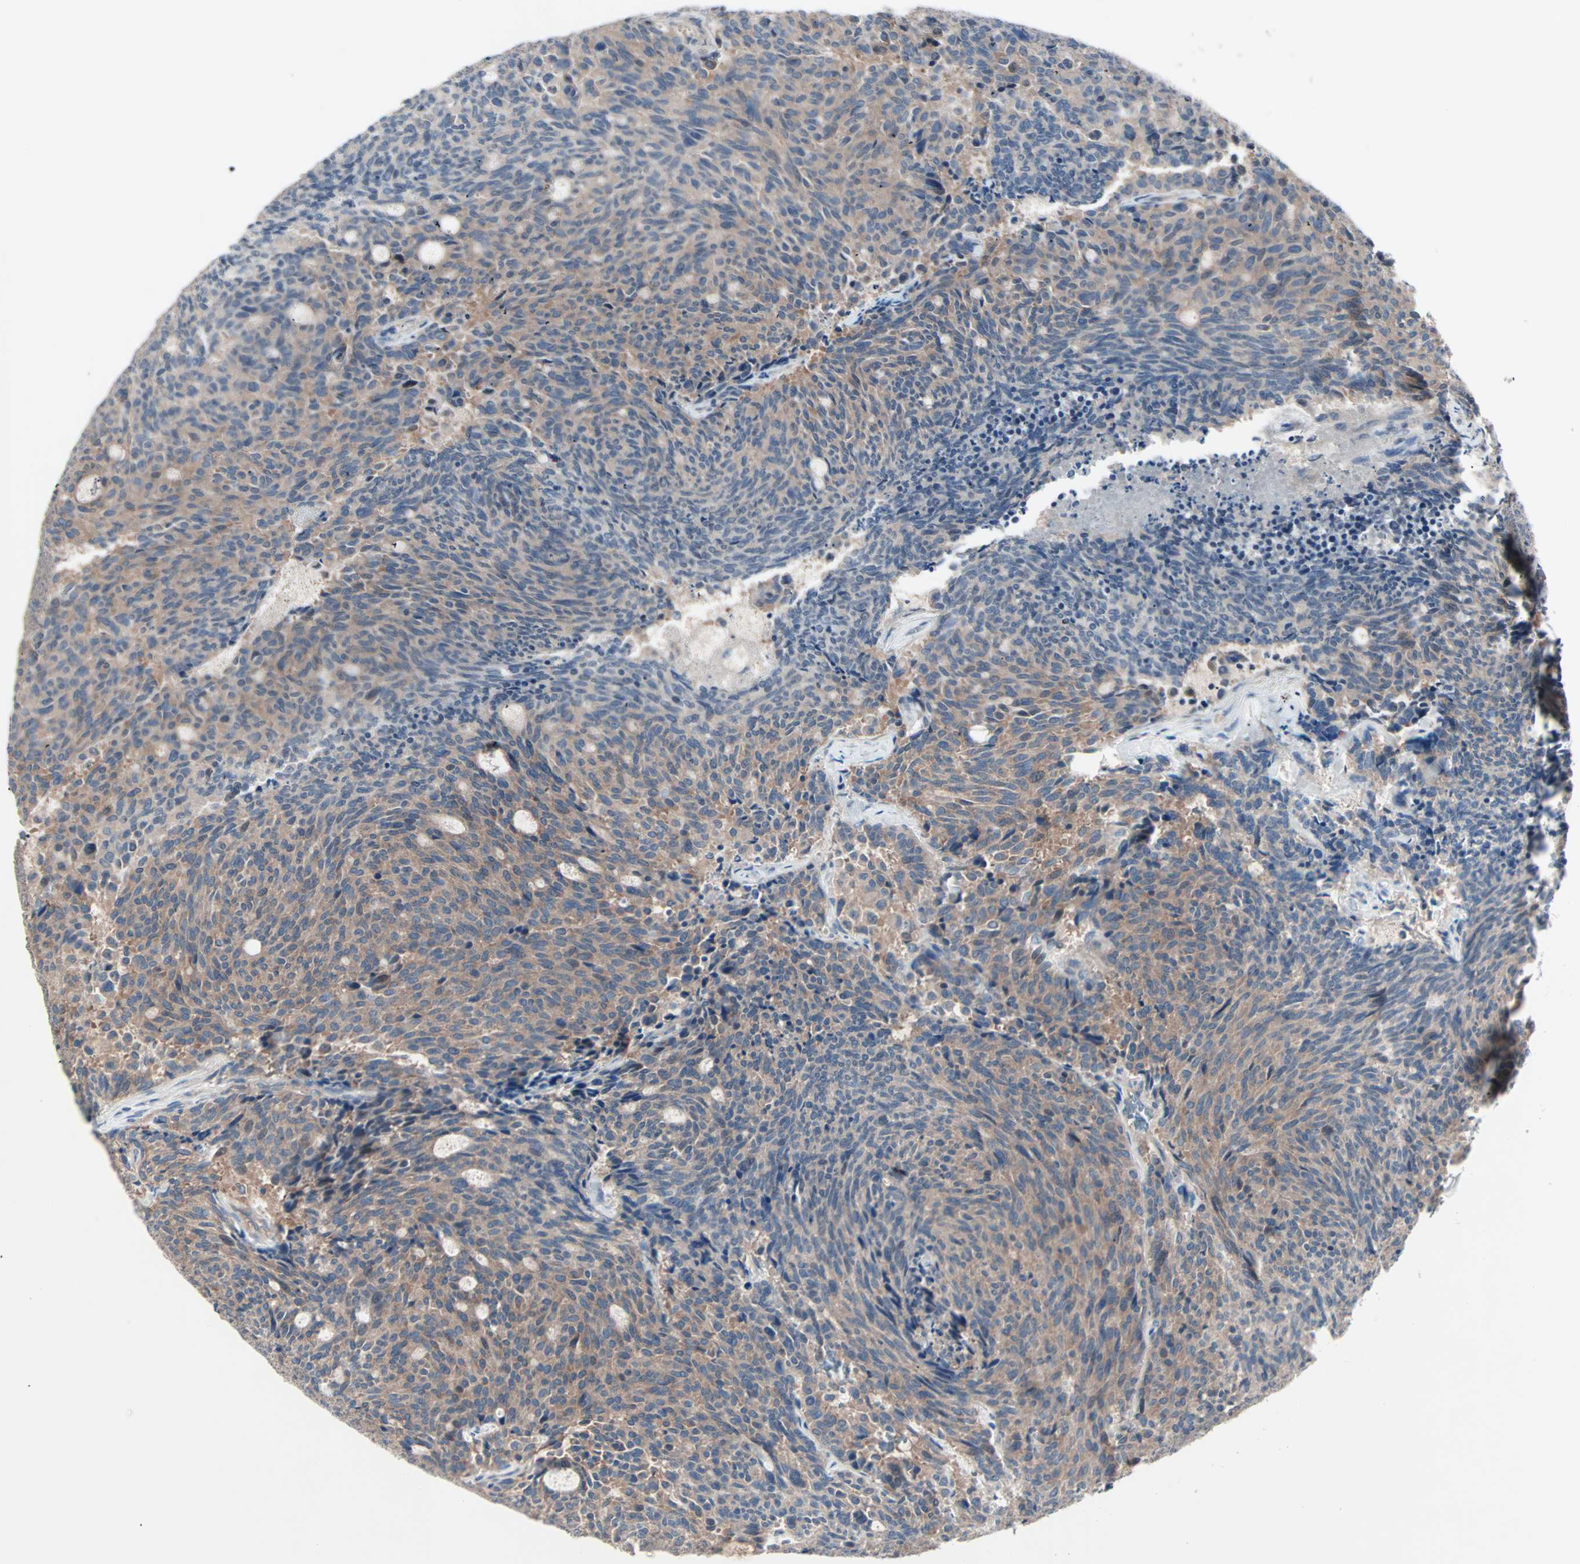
{"staining": {"intensity": "weak", "quantity": ">75%", "location": "cytoplasmic/membranous"}, "tissue": "carcinoid", "cell_type": "Tumor cells", "image_type": "cancer", "snomed": [{"axis": "morphology", "description": "Carcinoid, malignant, NOS"}, {"axis": "topography", "description": "Pancreas"}], "caption": "Carcinoid (malignant) stained with a brown dye shows weak cytoplasmic/membranous positive staining in about >75% of tumor cells.", "gene": "CAD", "patient": {"sex": "female", "age": 54}}